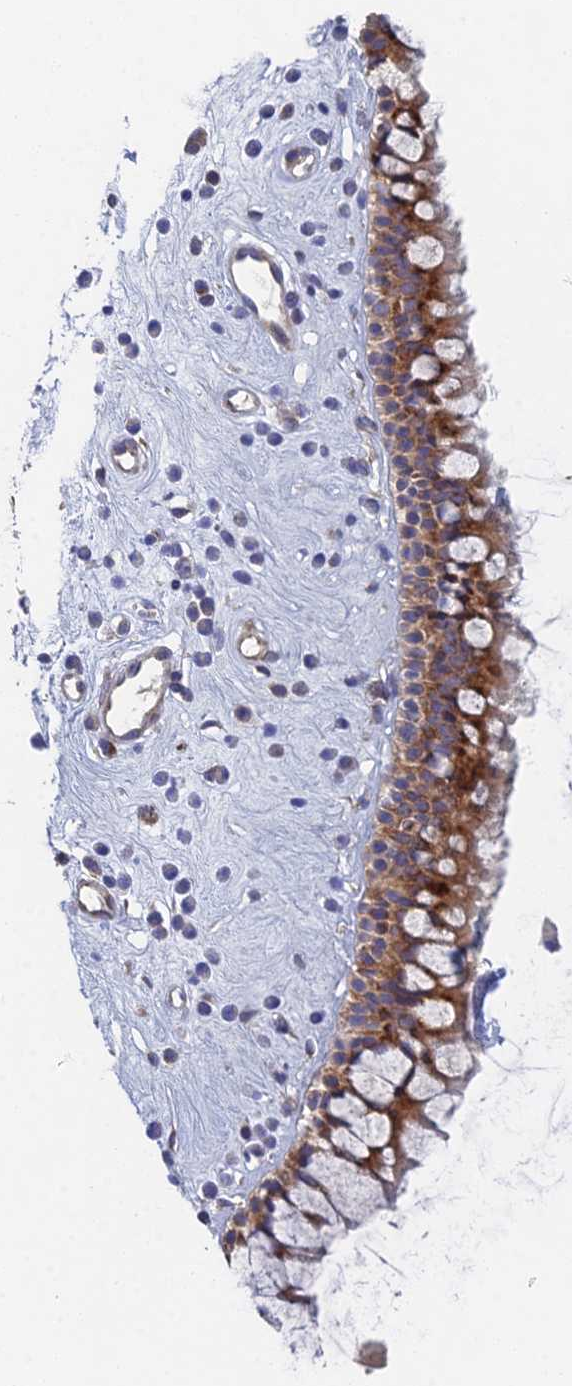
{"staining": {"intensity": "moderate", "quantity": ">75%", "location": "cytoplasmic/membranous"}, "tissue": "nasopharynx", "cell_type": "Respiratory epithelial cells", "image_type": "normal", "snomed": [{"axis": "morphology", "description": "Normal tissue, NOS"}, {"axis": "morphology", "description": "Inflammation, NOS"}, {"axis": "topography", "description": "Nasopharynx"}], "caption": "An immunohistochemistry (IHC) histopathology image of benign tissue is shown. Protein staining in brown labels moderate cytoplasmic/membranous positivity in nasopharynx within respiratory epithelial cells.", "gene": "ELOF1", "patient": {"sex": "male", "age": 29}}